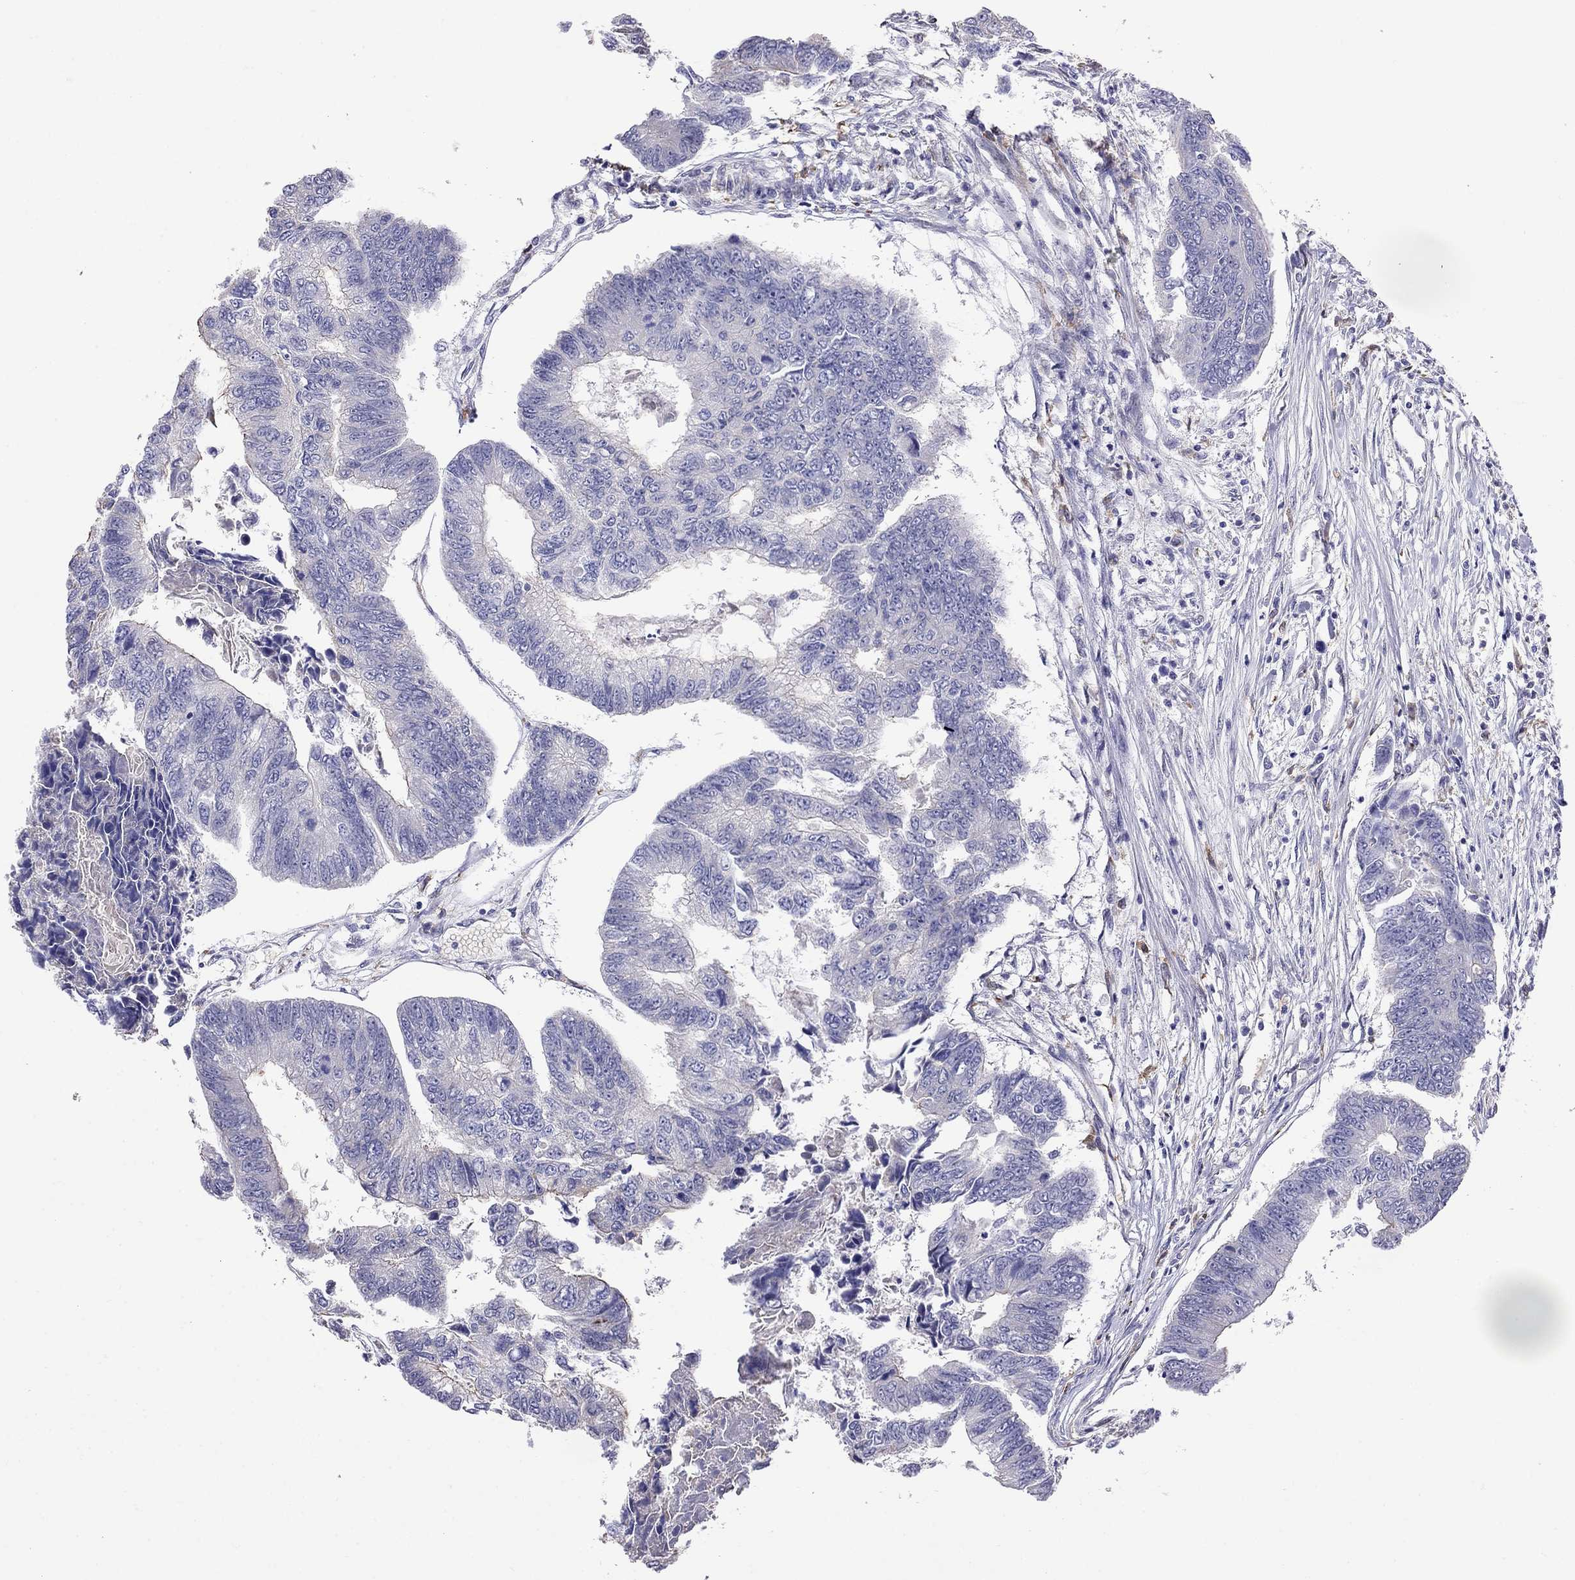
{"staining": {"intensity": "negative", "quantity": "none", "location": "none"}, "tissue": "colorectal cancer", "cell_type": "Tumor cells", "image_type": "cancer", "snomed": [{"axis": "morphology", "description": "Adenocarcinoma, NOS"}, {"axis": "topography", "description": "Colon"}], "caption": "Histopathology image shows no significant protein positivity in tumor cells of colorectal cancer (adenocarcinoma).", "gene": "ADAM28", "patient": {"sex": "female", "age": 65}}